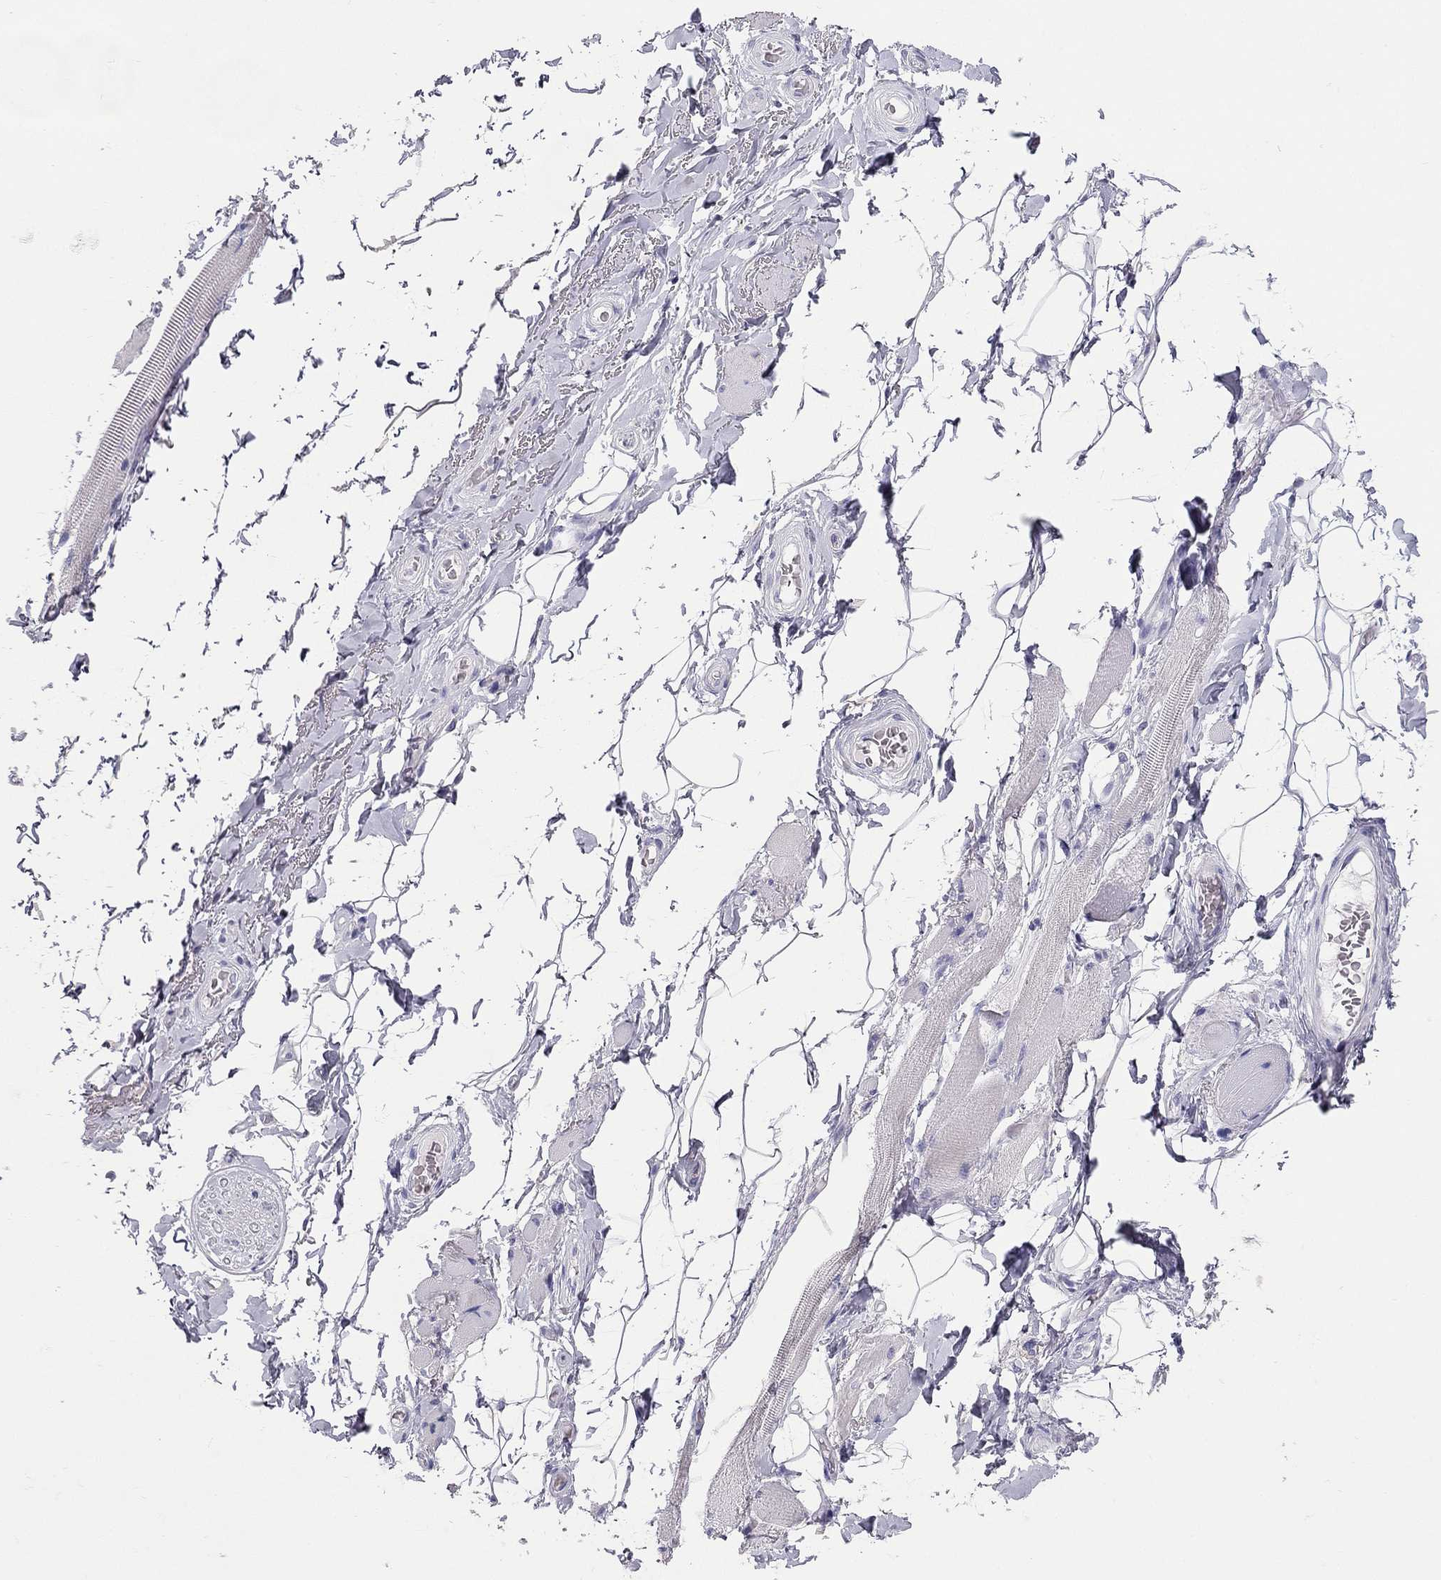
{"staining": {"intensity": "negative", "quantity": "none", "location": "none"}, "tissue": "adipose tissue", "cell_type": "Adipocytes", "image_type": "normal", "snomed": [{"axis": "morphology", "description": "Normal tissue, NOS"}, {"axis": "topography", "description": "Anal"}, {"axis": "topography", "description": "Peripheral nerve tissue"}], "caption": "IHC micrograph of unremarkable adipose tissue: human adipose tissue stained with DAB exhibits no significant protein positivity in adipocytes.", "gene": "RFLNA", "patient": {"sex": "male", "age": 53}}